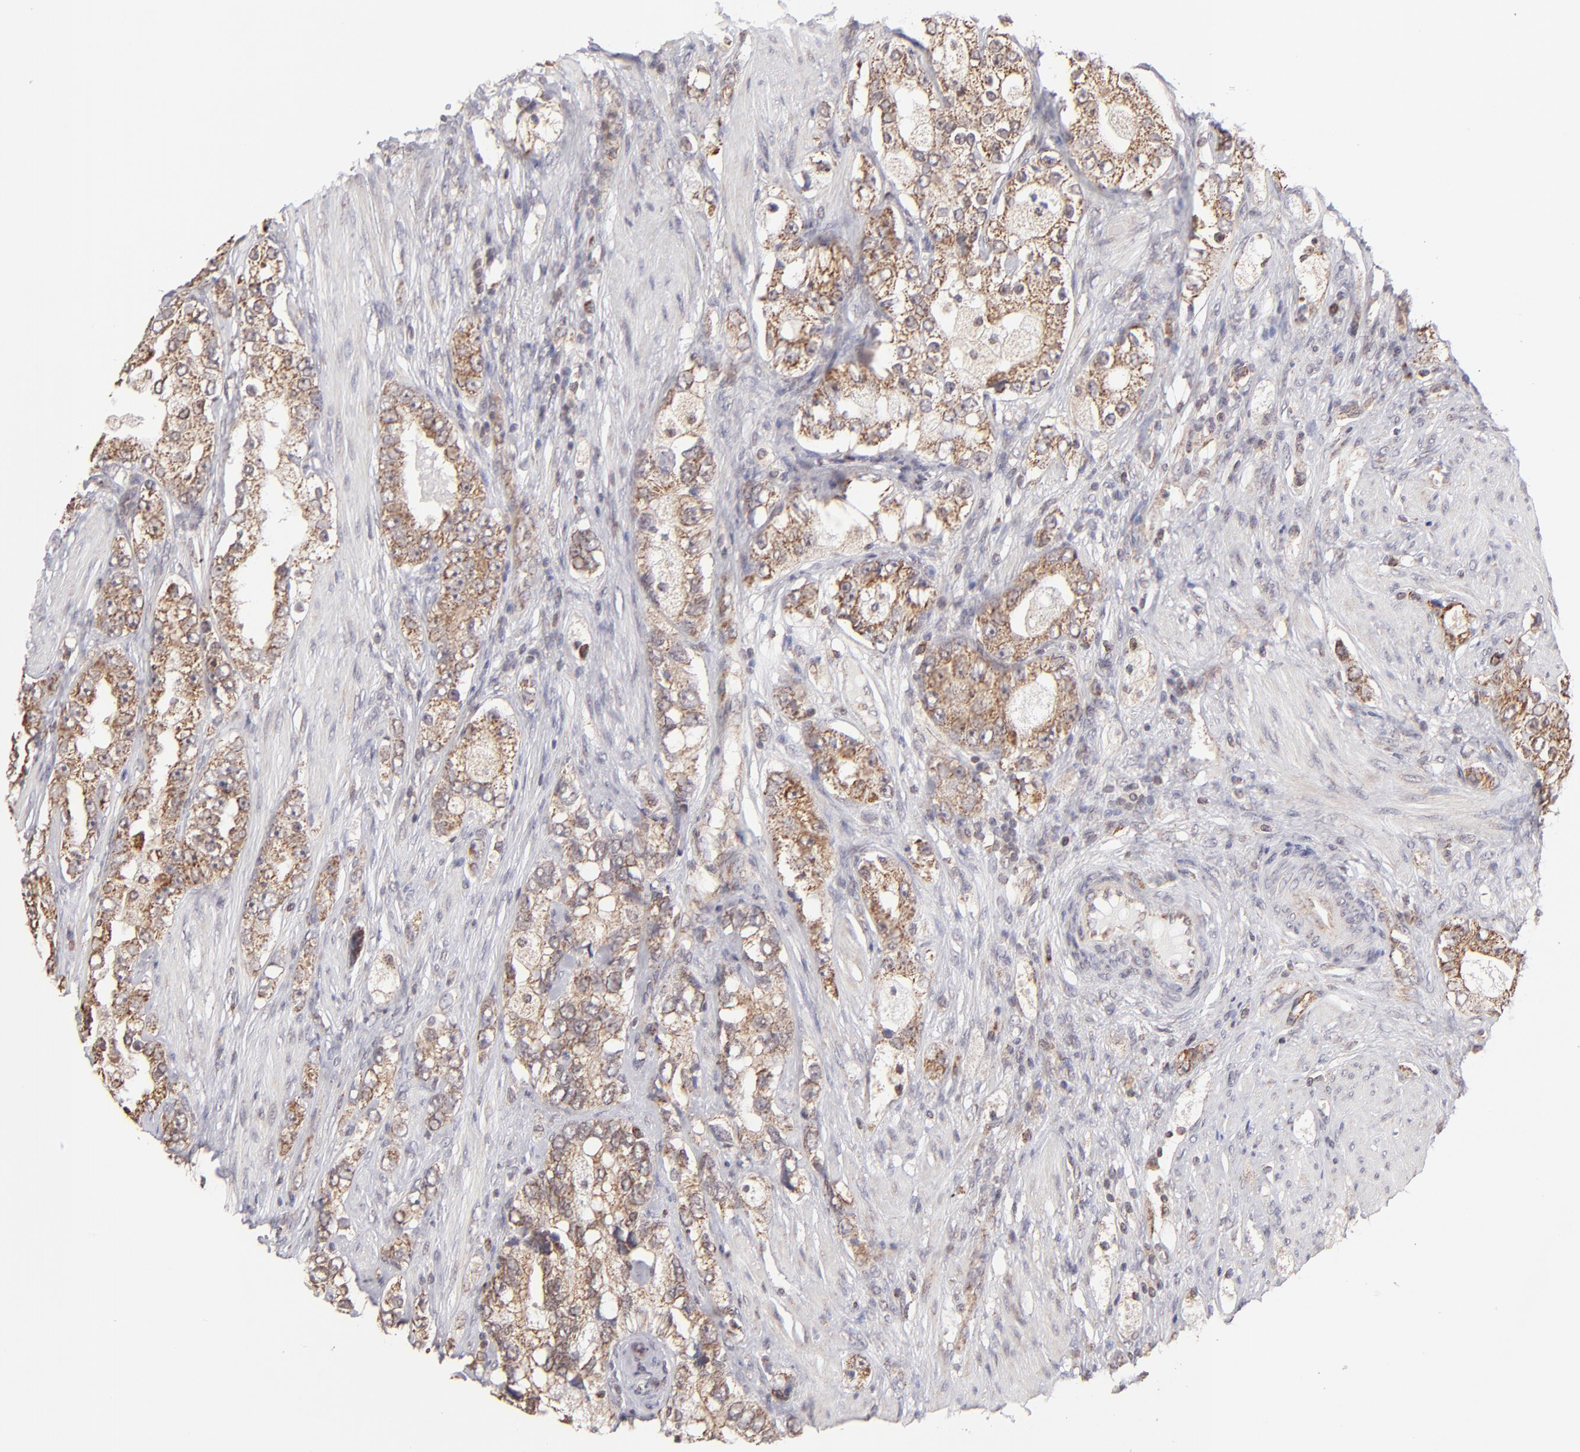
{"staining": {"intensity": "weak", "quantity": ">75%", "location": "cytoplasmic/membranous"}, "tissue": "prostate cancer", "cell_type": "Tumor cells", "image_type": "cancer", "snomed": [{"axis": "morphology", "description": "Adenocarcinoma, High grade"}, {"axis": "topography", "description": "Prostate"}], "caption": "Prostate adenocarcinoma (high-grade) tissue reveals weak cytoplasmic/membranous expression in approximately >75% of tumor cells (DAB IHC, brown staining for protein, blue staining for nuclei).", "gene": "SLC15A1", "patient": {"sex": "male", "age": 63}}